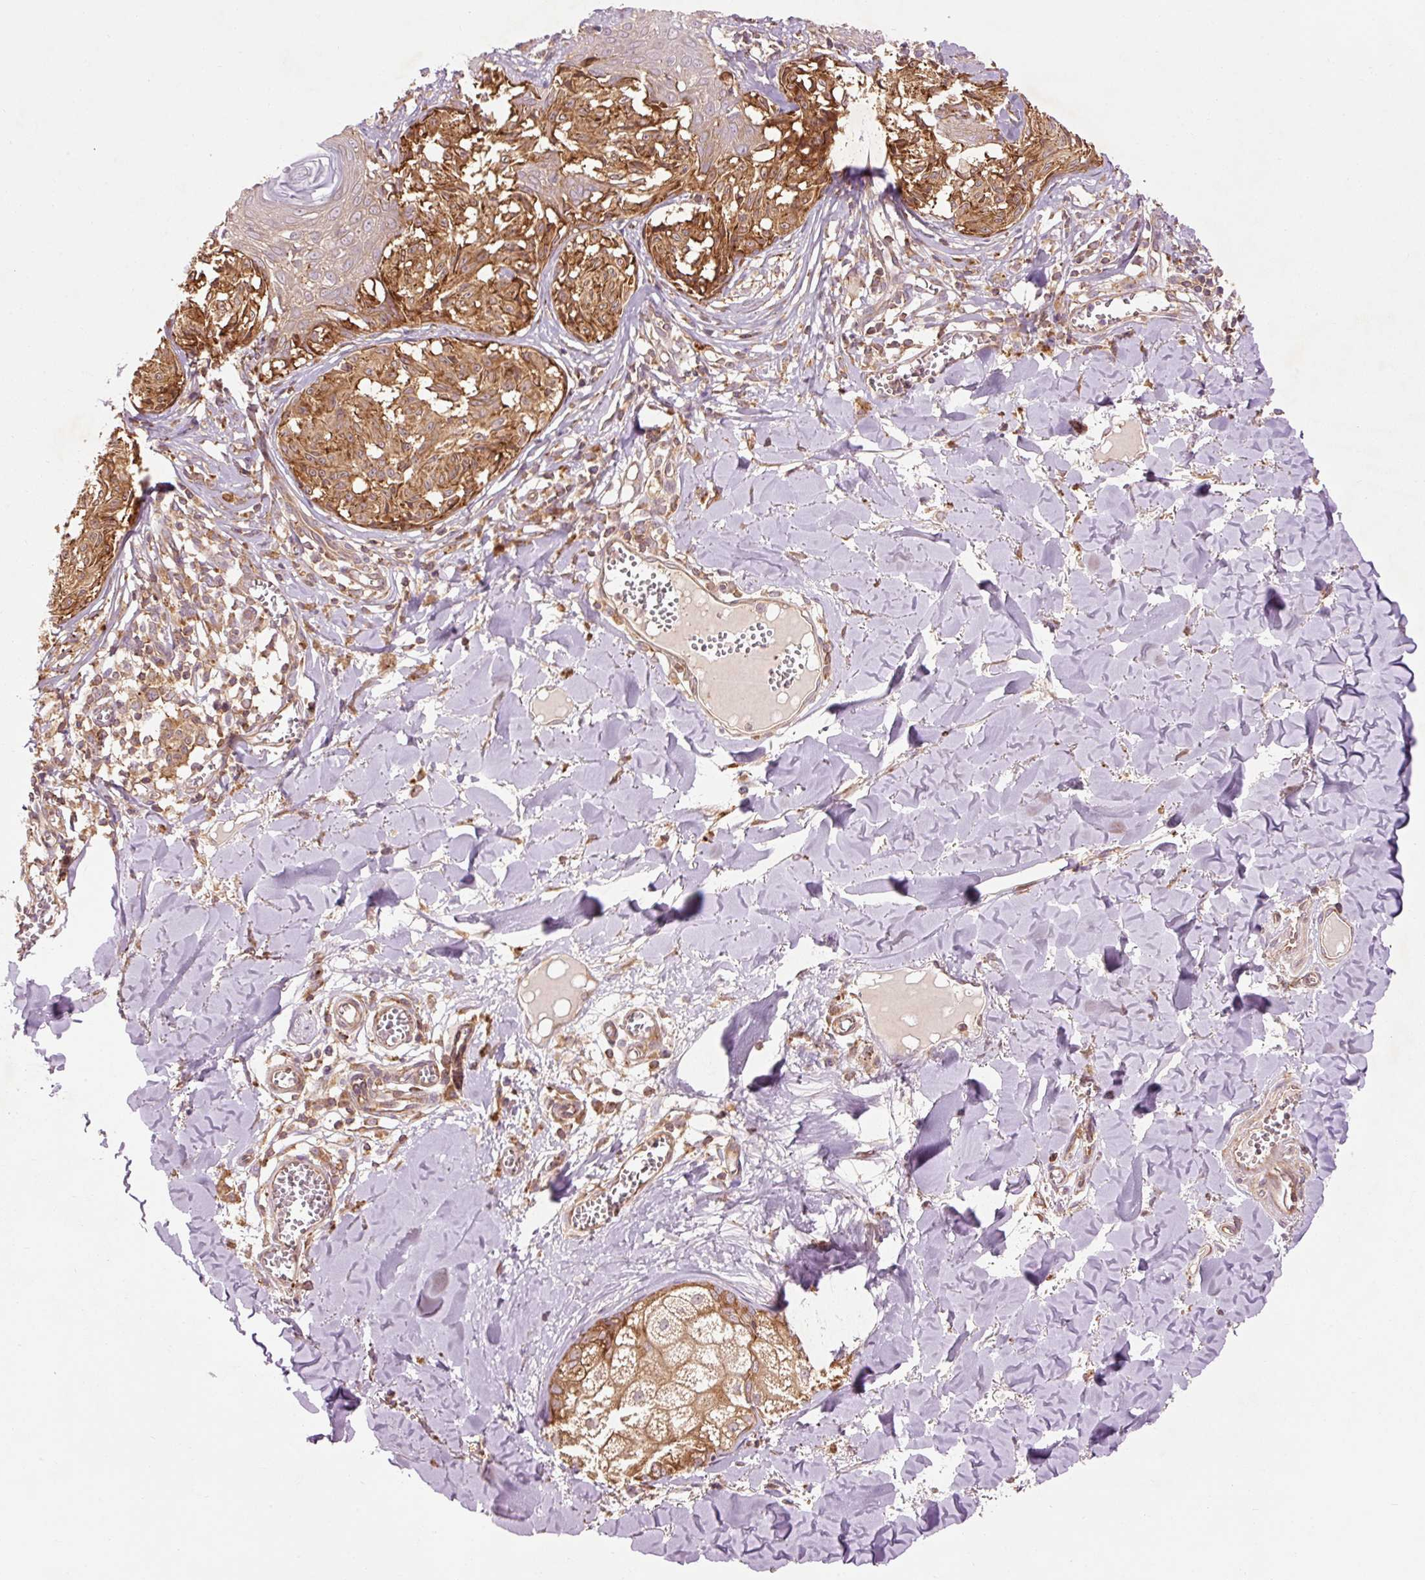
{"staining": {"intensity": "strong", "quantity": ">75%", "location": "cytoplasmic/membranous"}, "tissue": "melanoma", "cell_type": "Tumor cells", "image_type": "cancer", "snomed": [{"axis": "morphology", "description": "Malignant melanoma, NOS"}, {"axis": "topography", "description": "Skin"}], "caption": "Immunohistochemical staining of human melanoma displays strong cytoplasmic/membranous protein positivity in approximately >75% of tumor cells. Nuclei are stained in blue.", "gene": "PDAP1", "patient": {"sex": "female", "age": 43}}